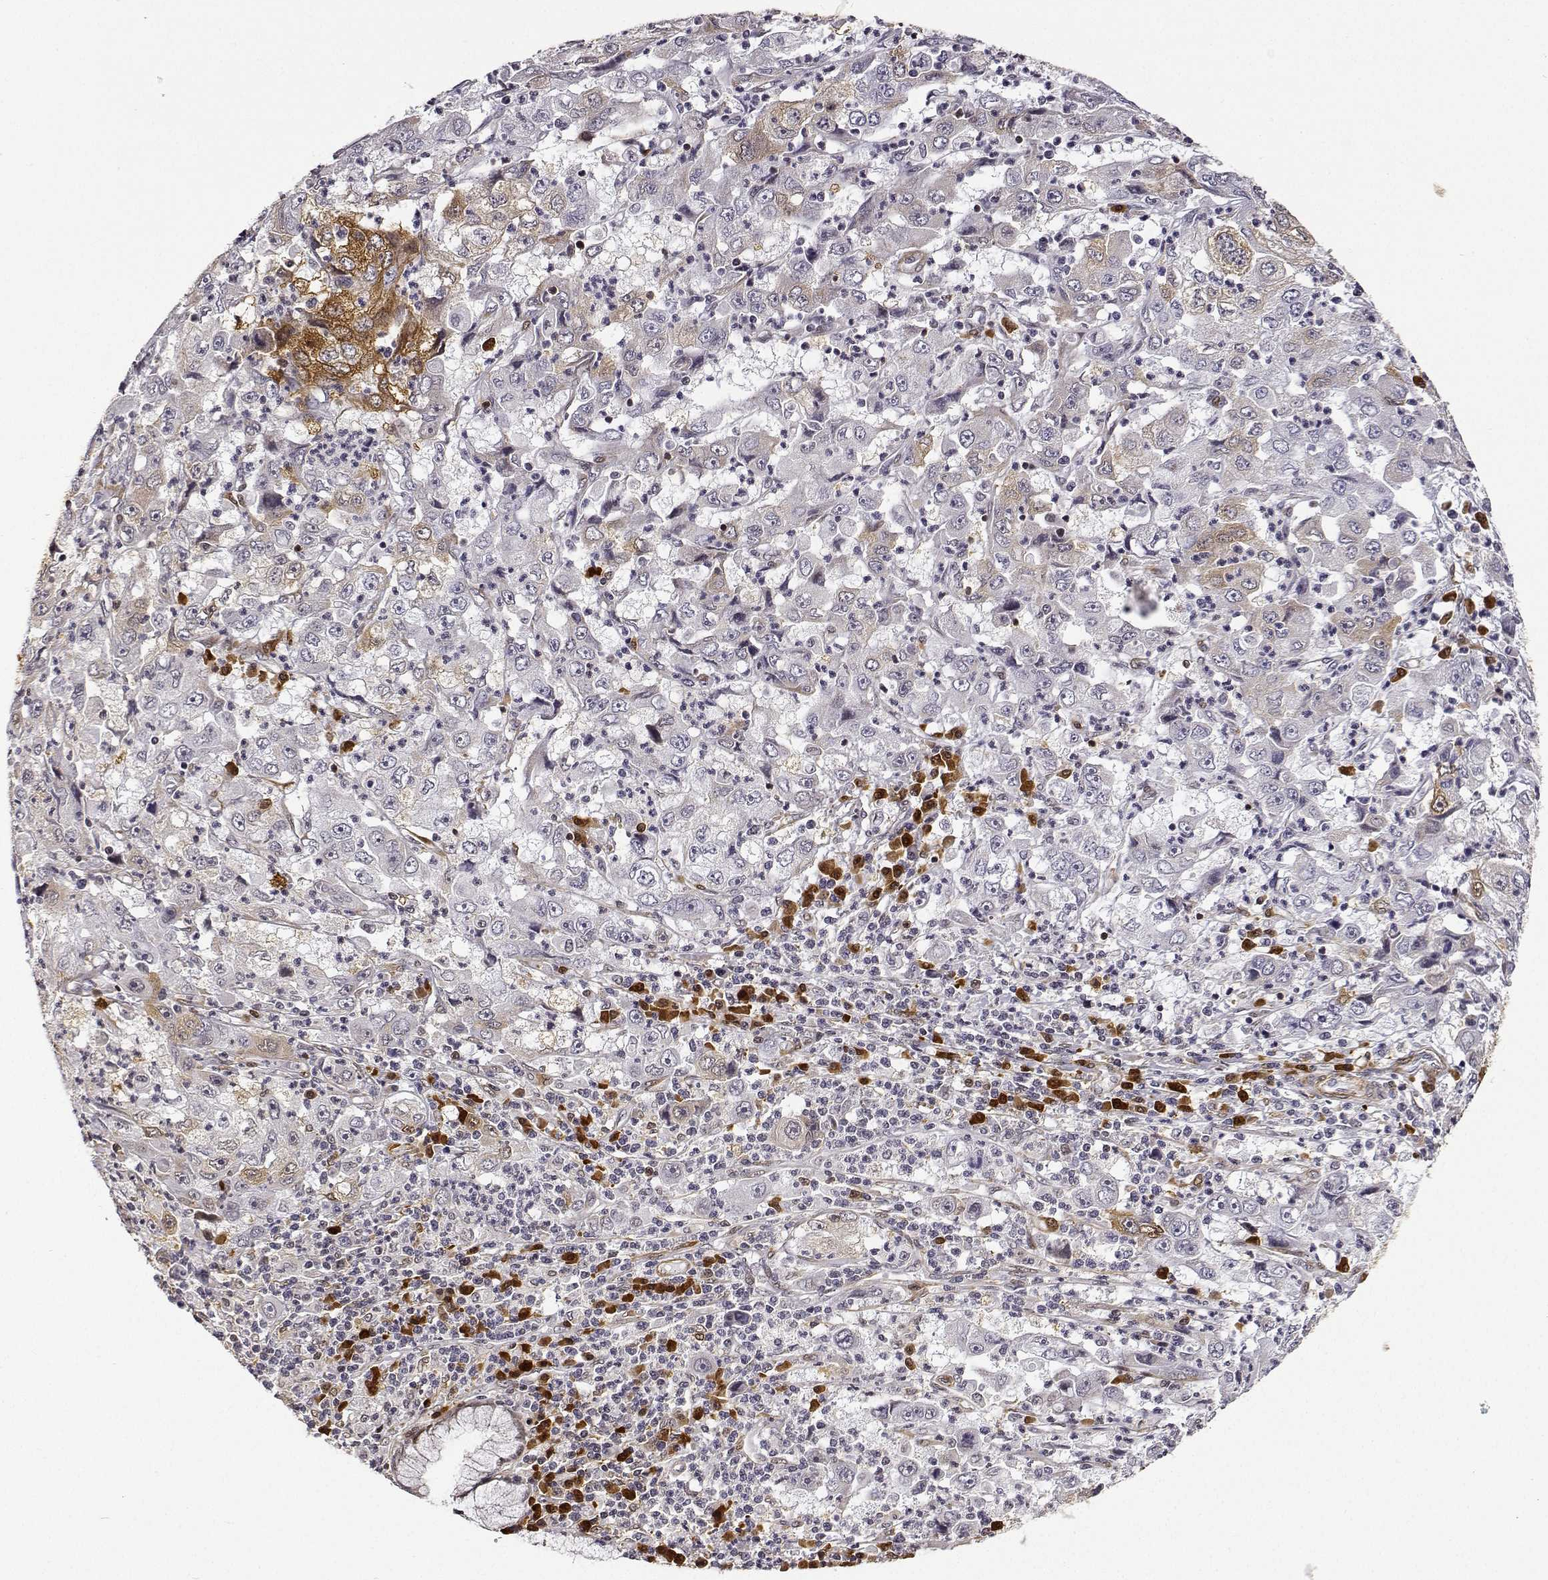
{"staining": {"intensity": "negative", "quantity": "none", "location": "none"}, "tissue": "cervical cancer", "cell_type": "Tumor cells", "image_type": "cancer", "snomed": [{"axis": "morphology", "description": "Squamous cell carcinoma, NOS"}, {"axis": "topography", "description": "Cervix"}], "caption": "Immunohistochemical staining of human cervical squamous cell carcinoma displays no significant expression in tumor cells.", "gene": "PHGDH", "patient": {"sex": "female", "age": 36}}